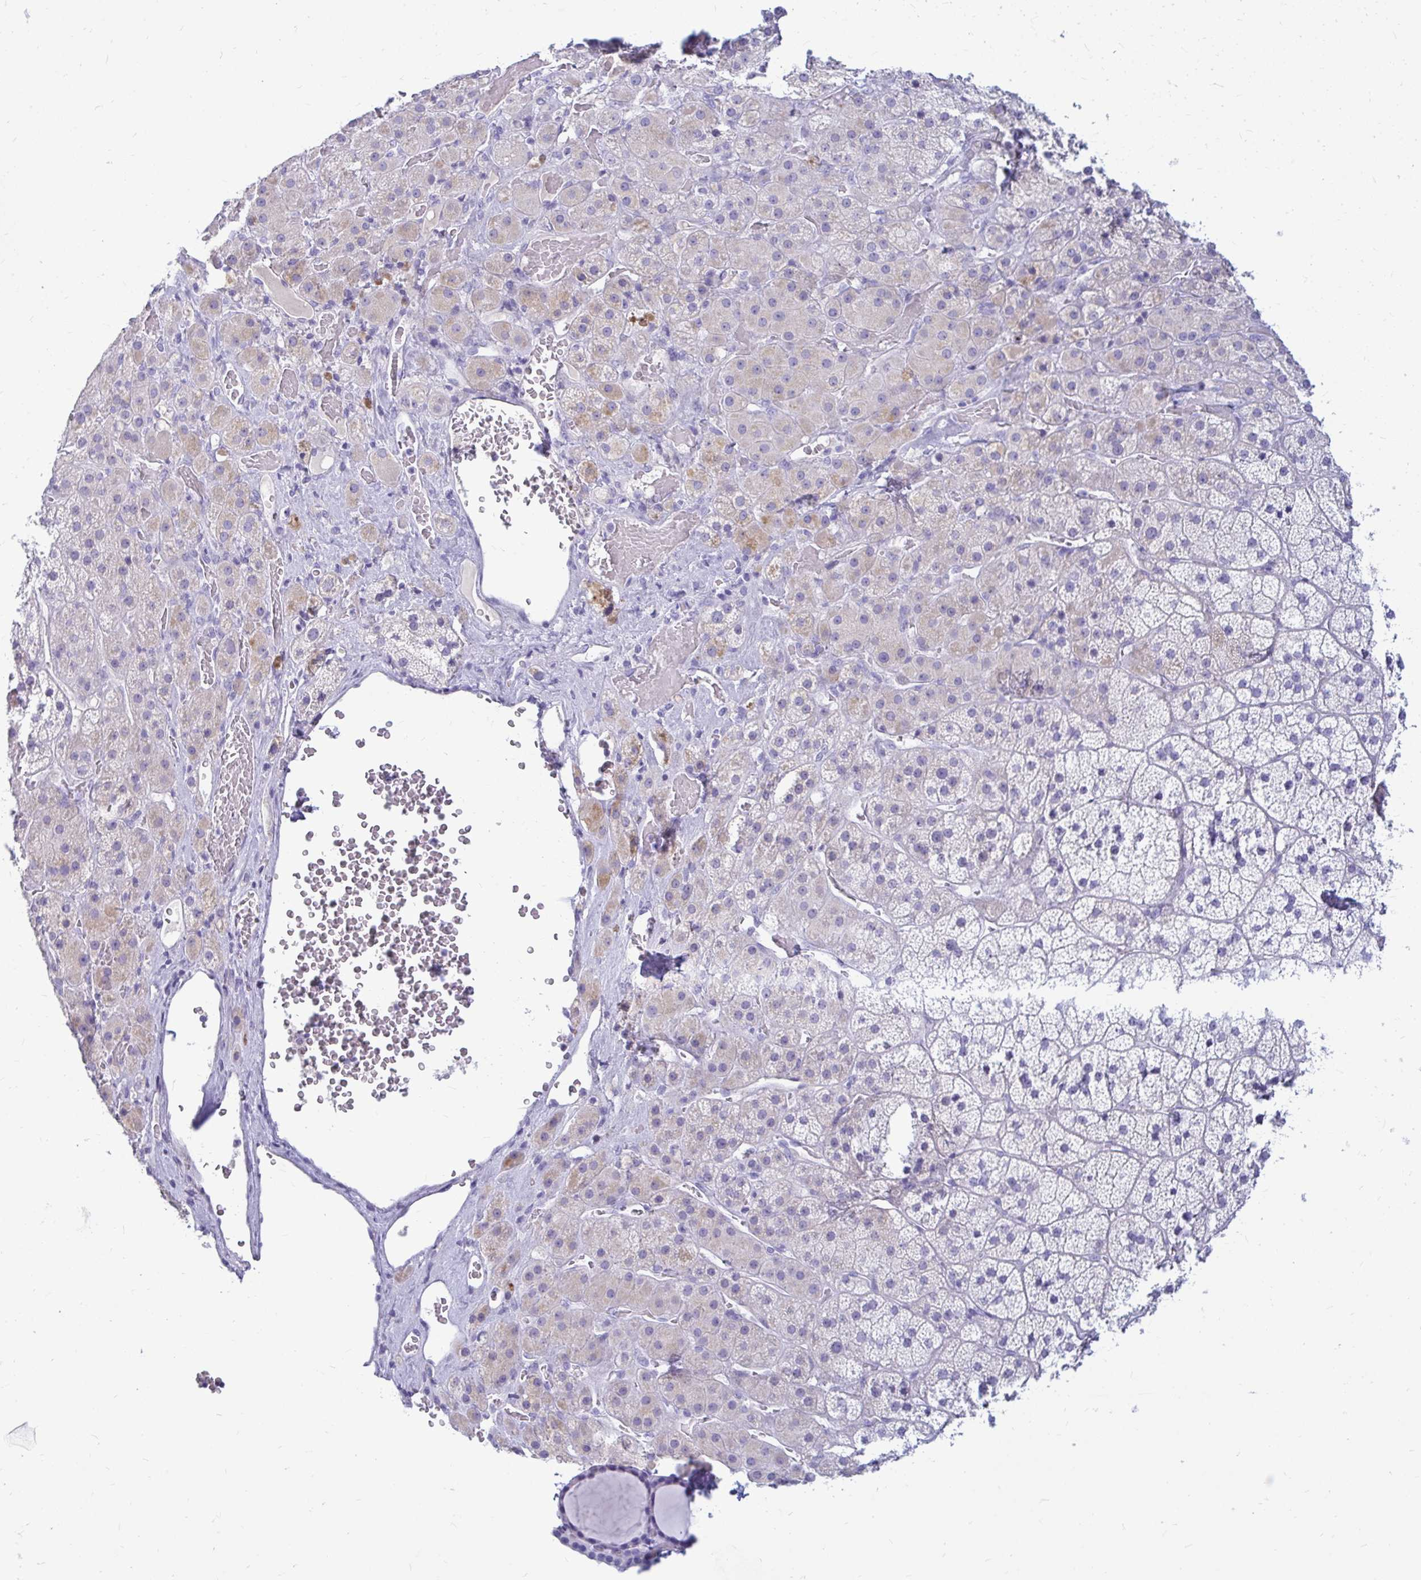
{"staining": {"intensity": "weak", "quantity": "<25%", "location": "cytoplasmic/membranous"}, "tissue": "adrenal gland", "cell_type": "Glandular cells", "image_type": "normal", "snomed": [{"axis": "morphology", "description": "Normal tissue, NOS"}, {"axis": "topography", "description": "Adrenal gland"}], "caption": "A photomicrograph of human adrenal gland is negative for staining in glandular cells.", "gene": "NANOGNB", "patient": {"sex": "male", "age": 57}}